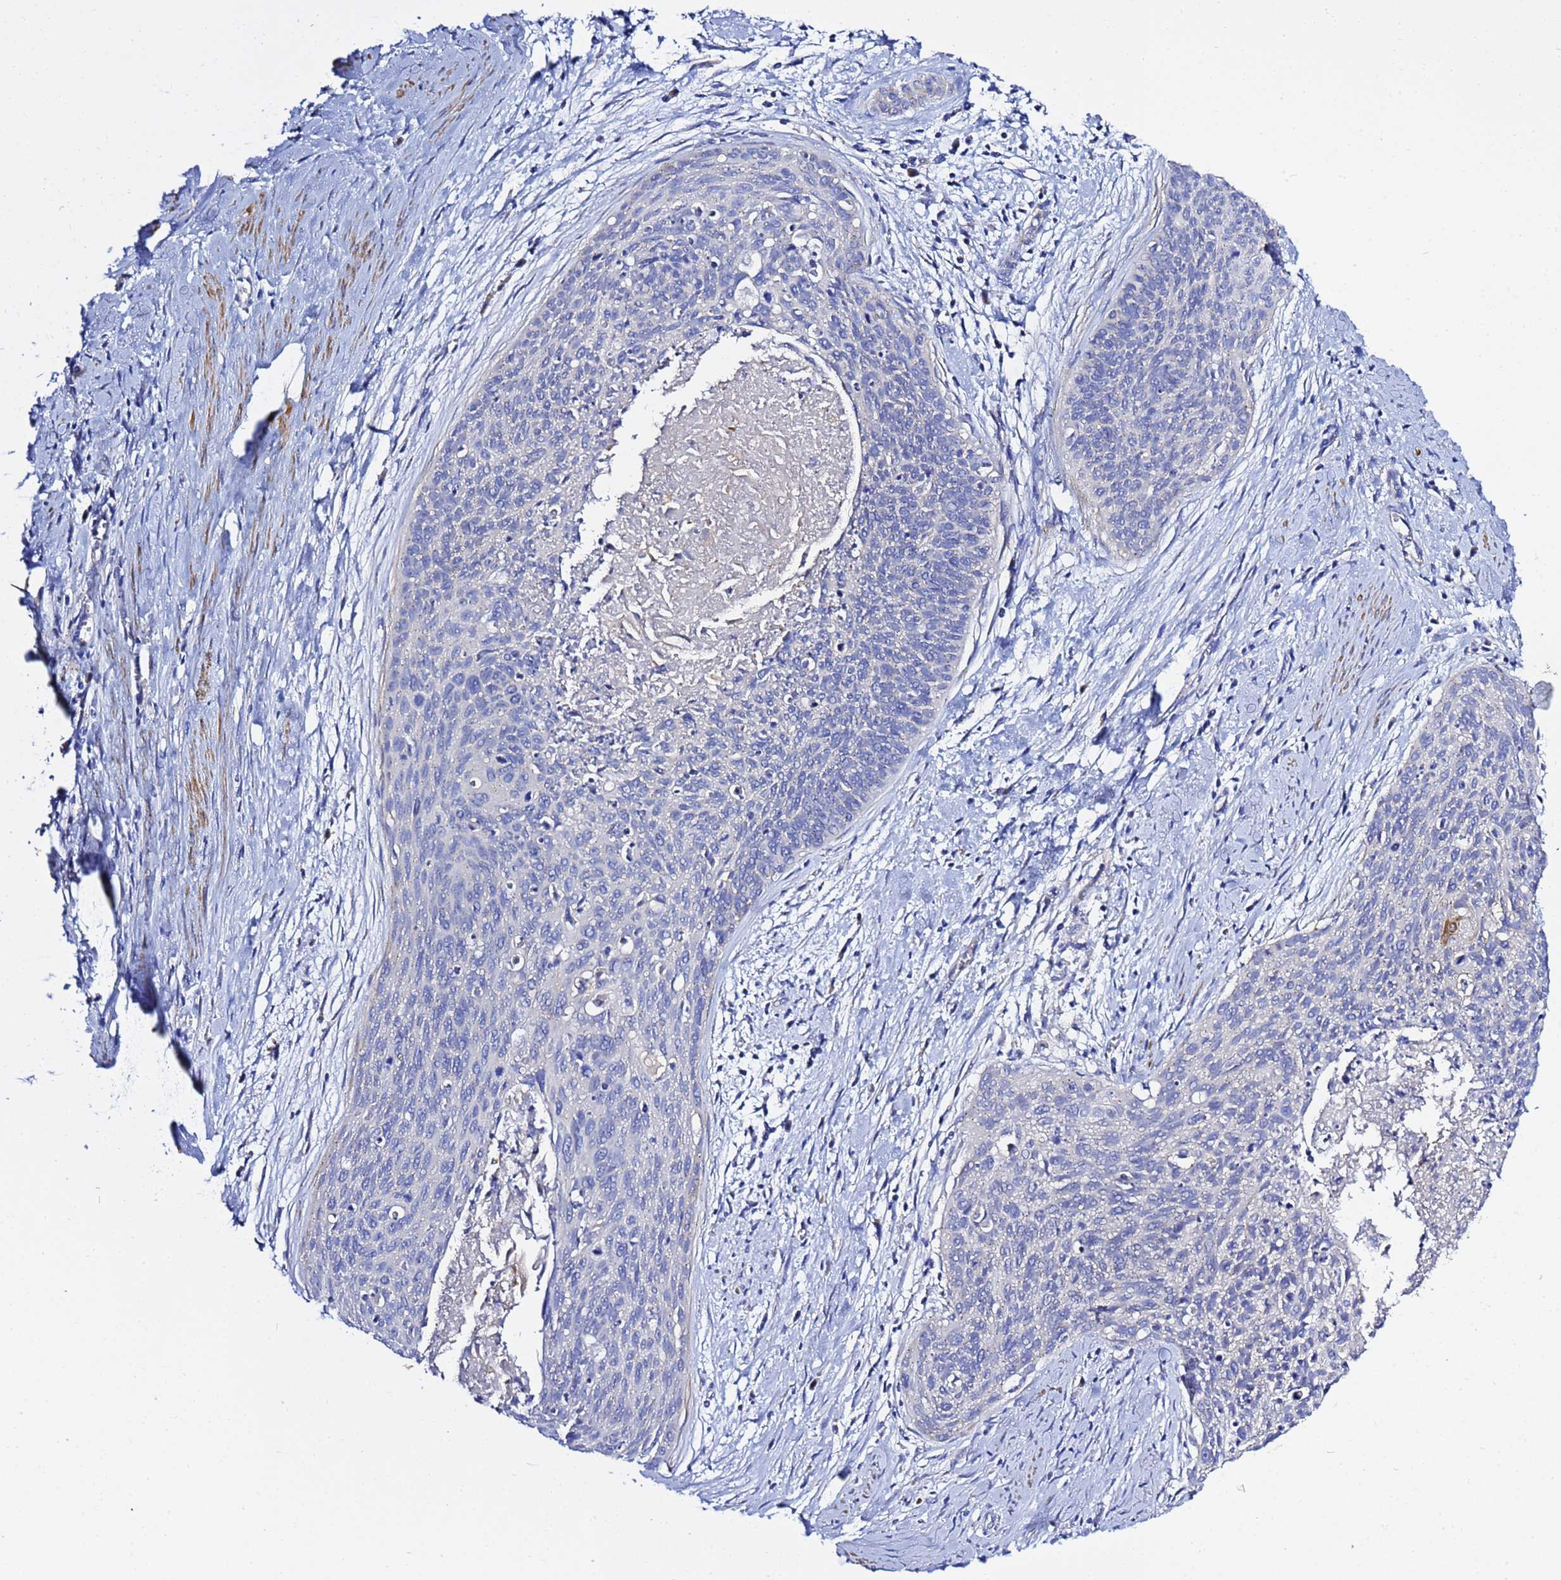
{"staining": {"intensity": "negative", "quantity": "none", "location": "none"}, "tissue": "cervical cancer", "cell_type": "Tumor cells", "image_type": "cancer", "snomed": [{"axis": "morphology", "description": "Squamous cell carcinoma, NOS"}, {"axis": "topography", "description": "Cervix"}], "caption": "A photomicrograph of human cervical cancer (squamous cell carcinoma) is negative for staining in tumor cells. (Stains: DAB (3,3'-diaminobenzidine) immunohistochemistry with hematoxylin counter stain, Microscopy: brightfield microscopy at high magnification).", "gene": "USP18", "patient": {"sex": "female", "age": 55}}